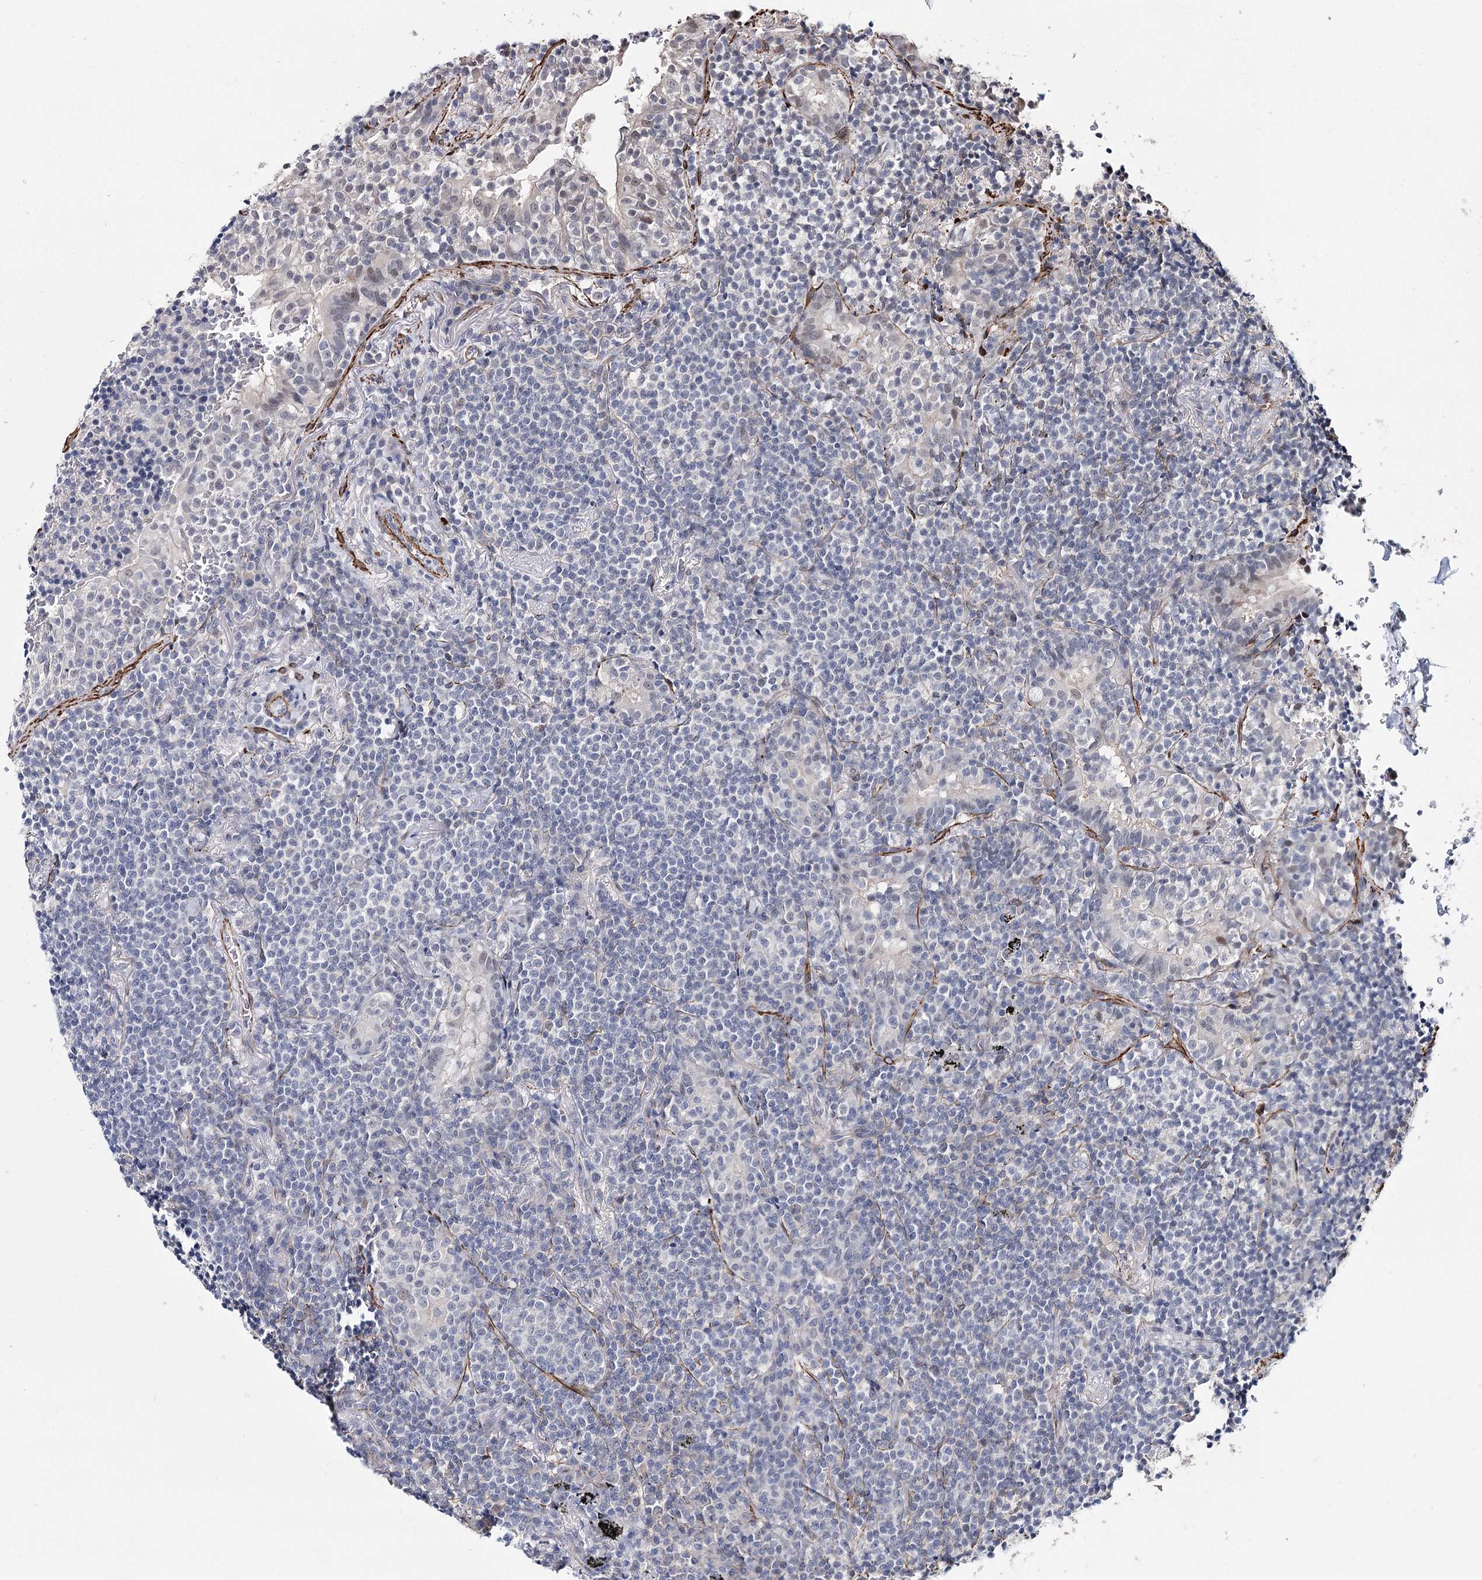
{"staining": {"intensity": "negative", "quantity": "none", "location": "none"}, "tissue": "lymphoma", "cell_type": "Tumor cells", "image_type": "cancer", "snomed": [{"axis": "morphology", "description": "Malignant lymphoma, non-Hodgkin's type, Low grade"}, {"axis": "topography", "description": "Lung"}], "caption": "An image of human malignant lymphoma, non-Hodgkin's type (low-grade) is negative for staining in tumor cells.", "gene": "CFAP46", "patient": {"sex": "female", "age": 71}}